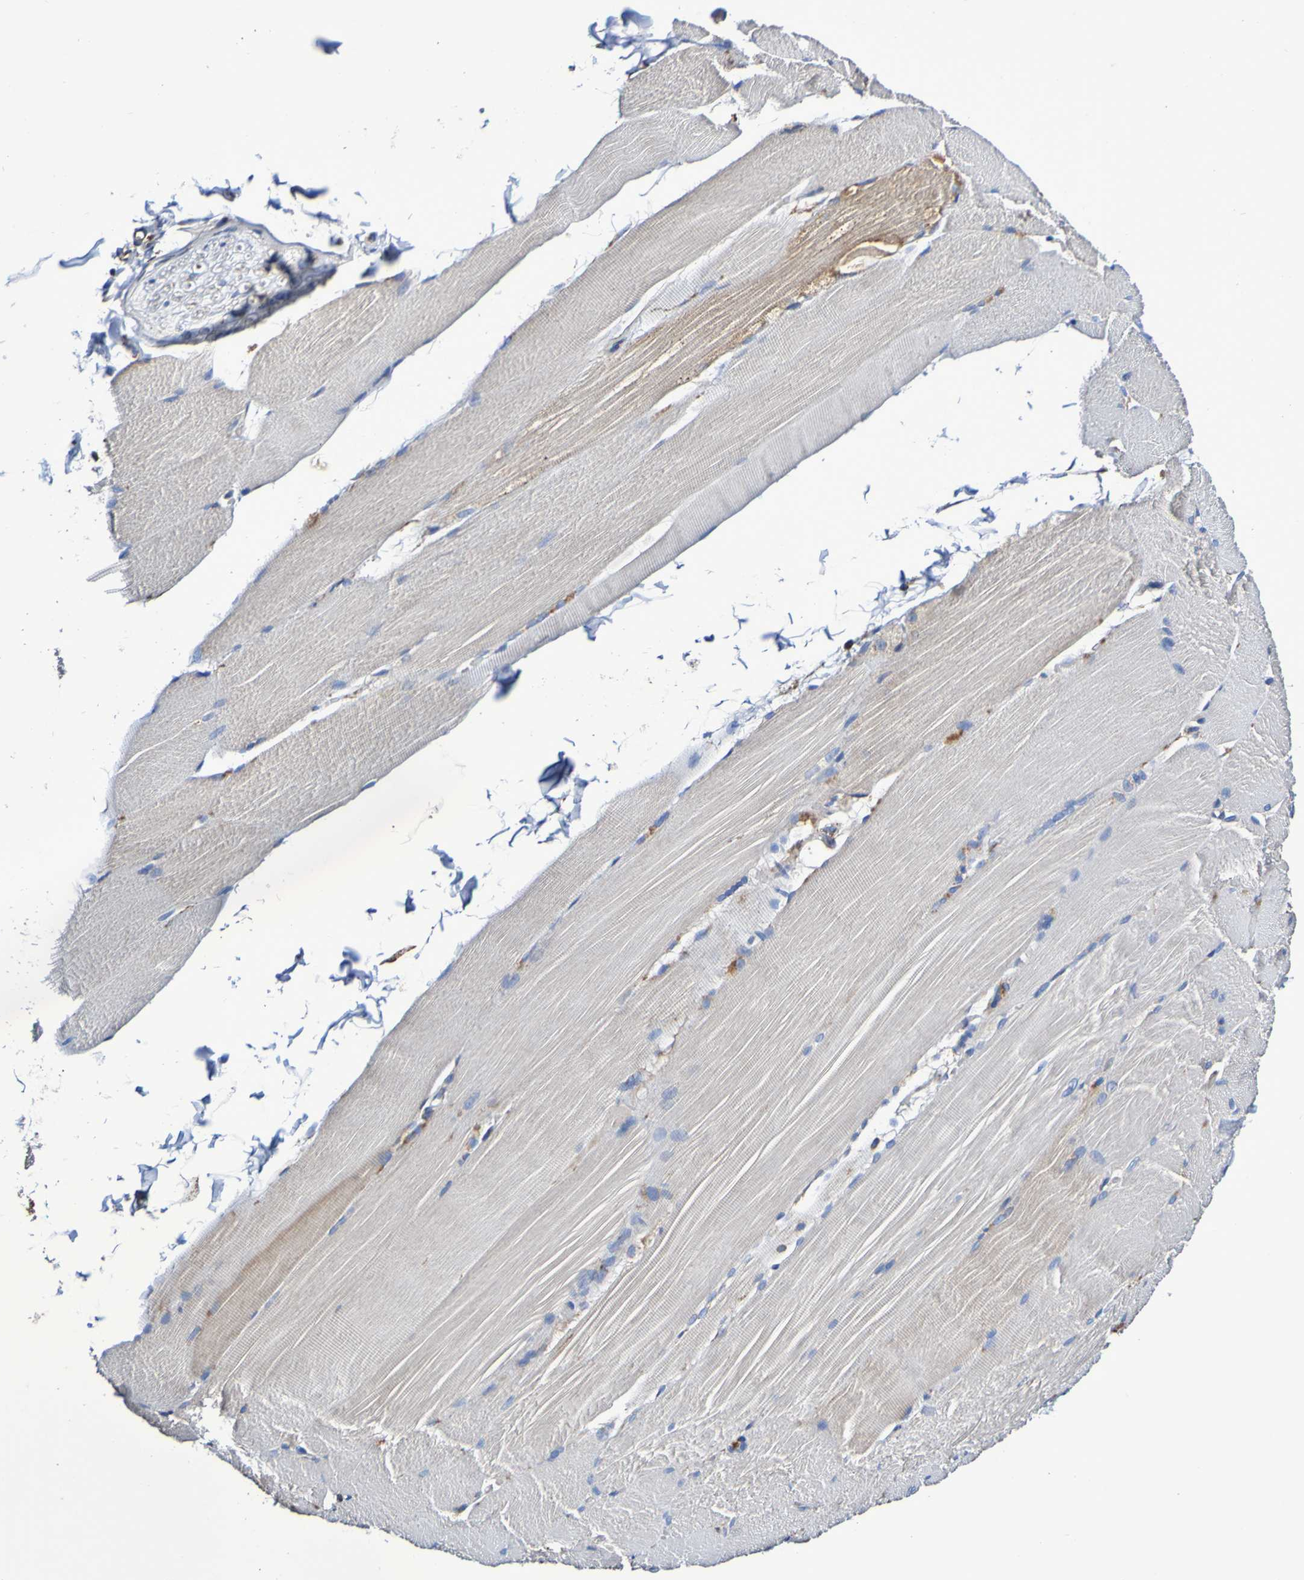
{"staining": {"intensity": "negative", "quantity": "none", "location": "none"}, "tissue": "skeletal muscle", "cell_type": "Myocytes", "image_type": "normal", "snomed": [{"axis": "morphology", "description": "Normal tissue, NOS"}, {"axis": "topography", "description": "Skin"}, {"axis": "topography", "description": "Skeletal muscle"}], "caption": "Immunohistochemistry (IHC) micrograph of normal skeletal muscle: skeletal muscle stained with DAB shows no significant protein expression in myocytes. (DAB (3,3'-diaminobenzidine) immunohistochemistry (IHC), high magnification).", "gene": "IL18R1", "patient": {"sex": "male", "age": 83}}